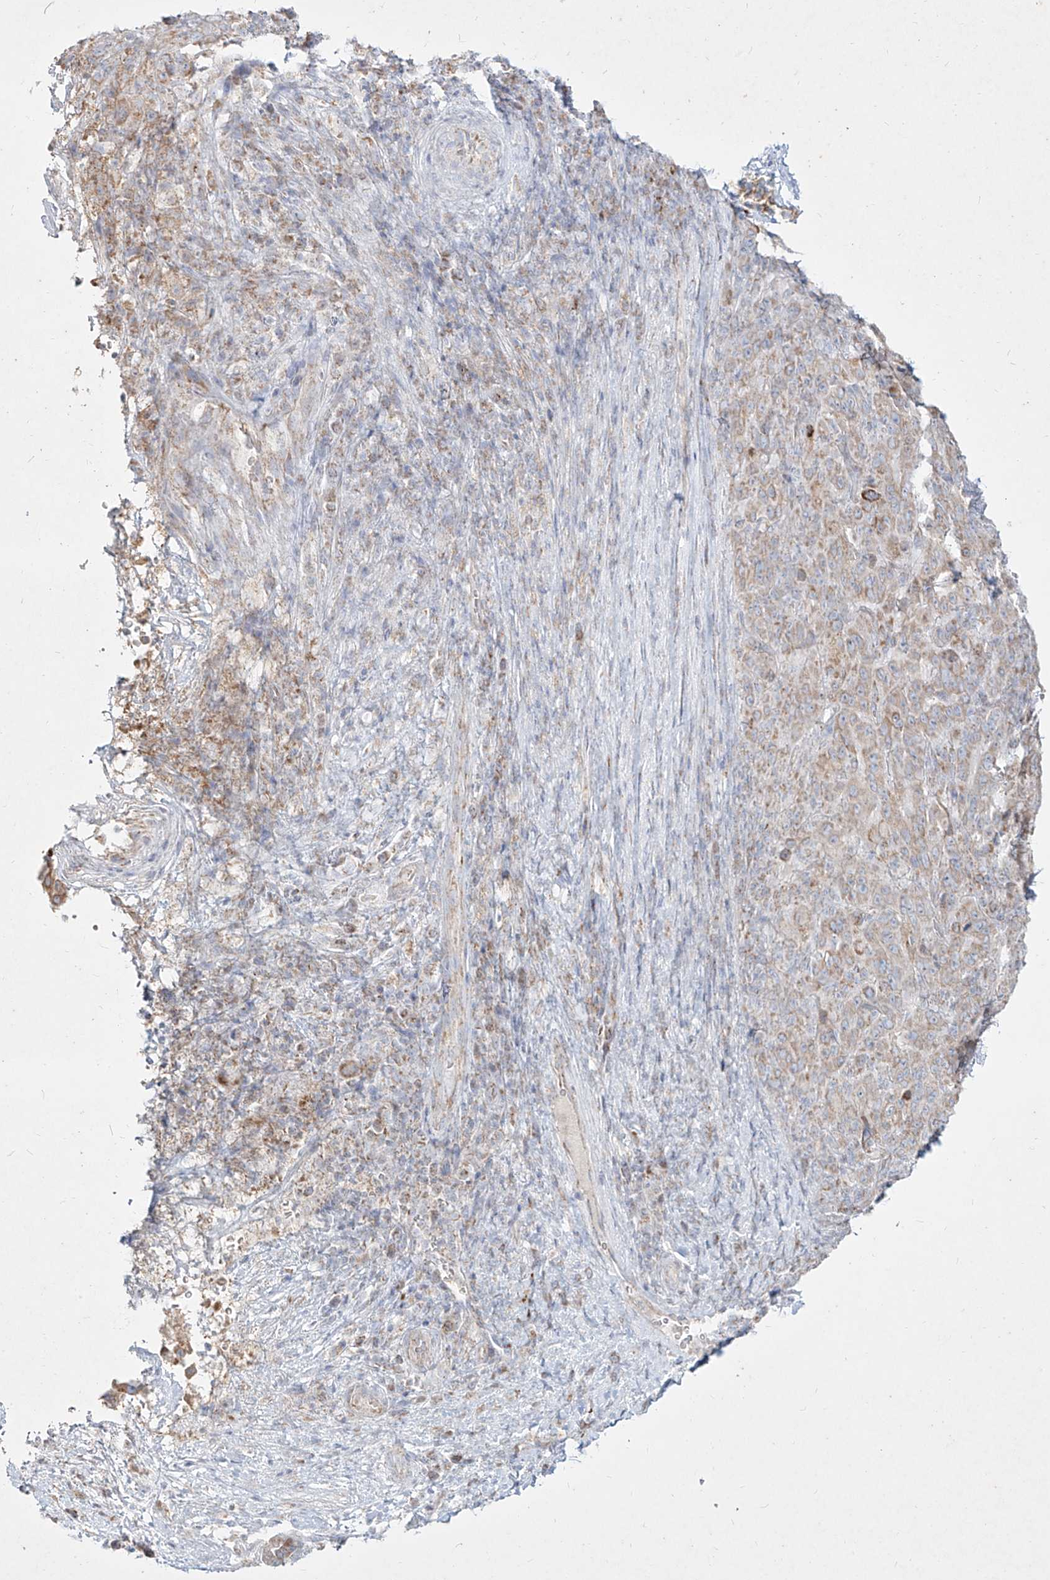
{"staining": {"intensity": "moderate", "quantity": "25%-75%", "location": "cytoplasmic/membranous"}, "tissue": "pancreatic cancer", "cell_type": "Tumor cells", "image_type": "cancer", "snomed": [{"axis": "morphology", "description": "Adenocarcinoma, NOS"}, {"axis": "topography", "description": "Pancreas"}], "caption": "Approximately 25%-75% of tumor cells in human pancreatic adenocarcinoma show moderate cytoplasmic/membranous protein expression as visualized by brown immunohistochemical staining.", "gene": "MTX2", "patient": {"sex": "male", "age": 63}}